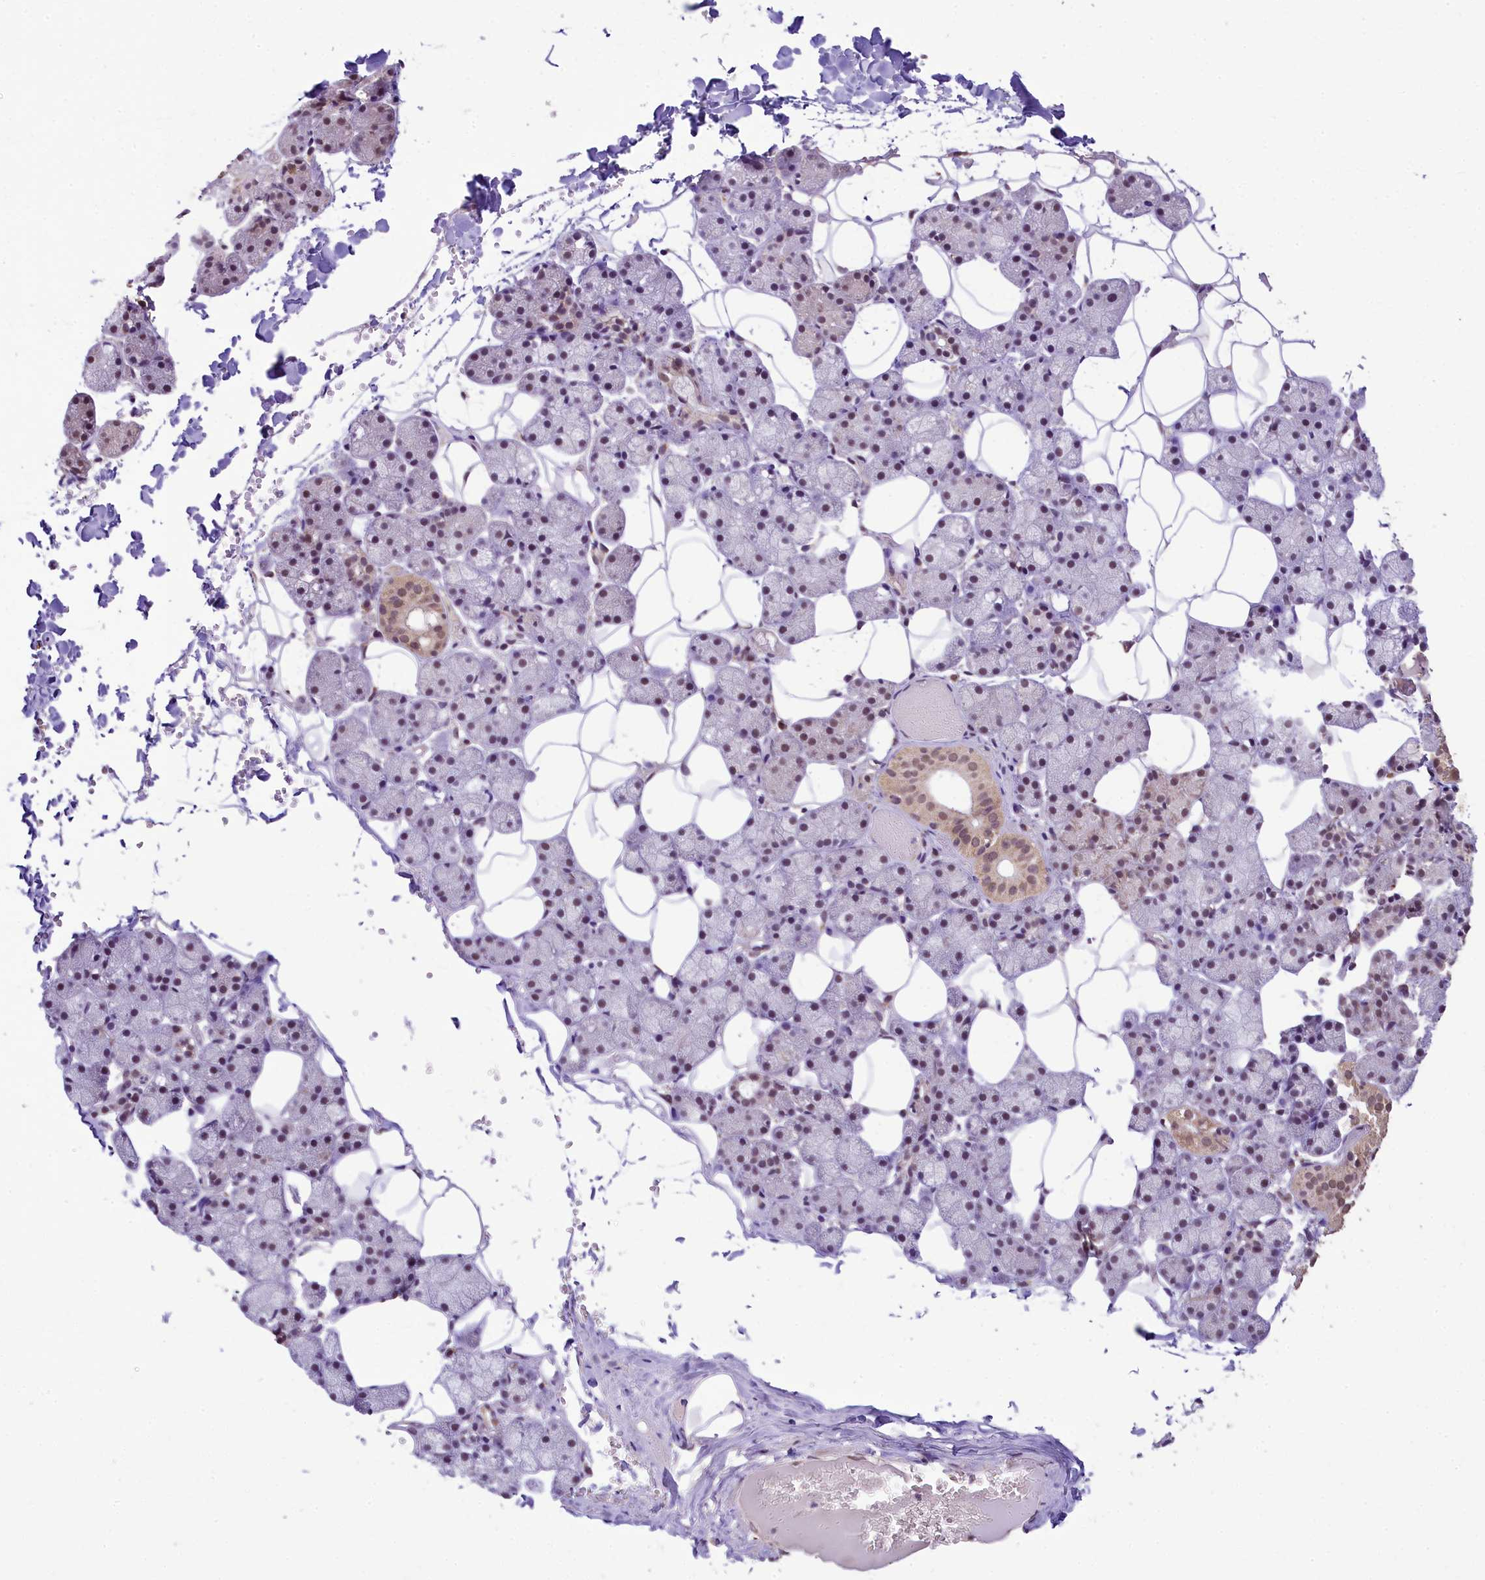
{"staining": {"intensity": "moderate", "quantity": "25%-75%", "location": "cytoplasmic/membranous,nuclear"}, "tissue": "salivary gland", "cell_type": "Glandular cells", "image_type": "normal", "snomed": [{"axis": "morphology", "description": "Normal tissue, NOS"}, {"axis": "topography", "description": "Salivary gland"}], "caption": "IHC image of unremarkable salivary gland: salivary gland stained using immunohistochemistry shows medium levels of moderate protein expression localized specifically in the cytoplasmic/membranous,nuclear of glandular cells, appearing as a cytoplasmic/membranous,nuclear brown color.", "gene": "PAF1", "patient": {"sex": "female", "age": 33}}